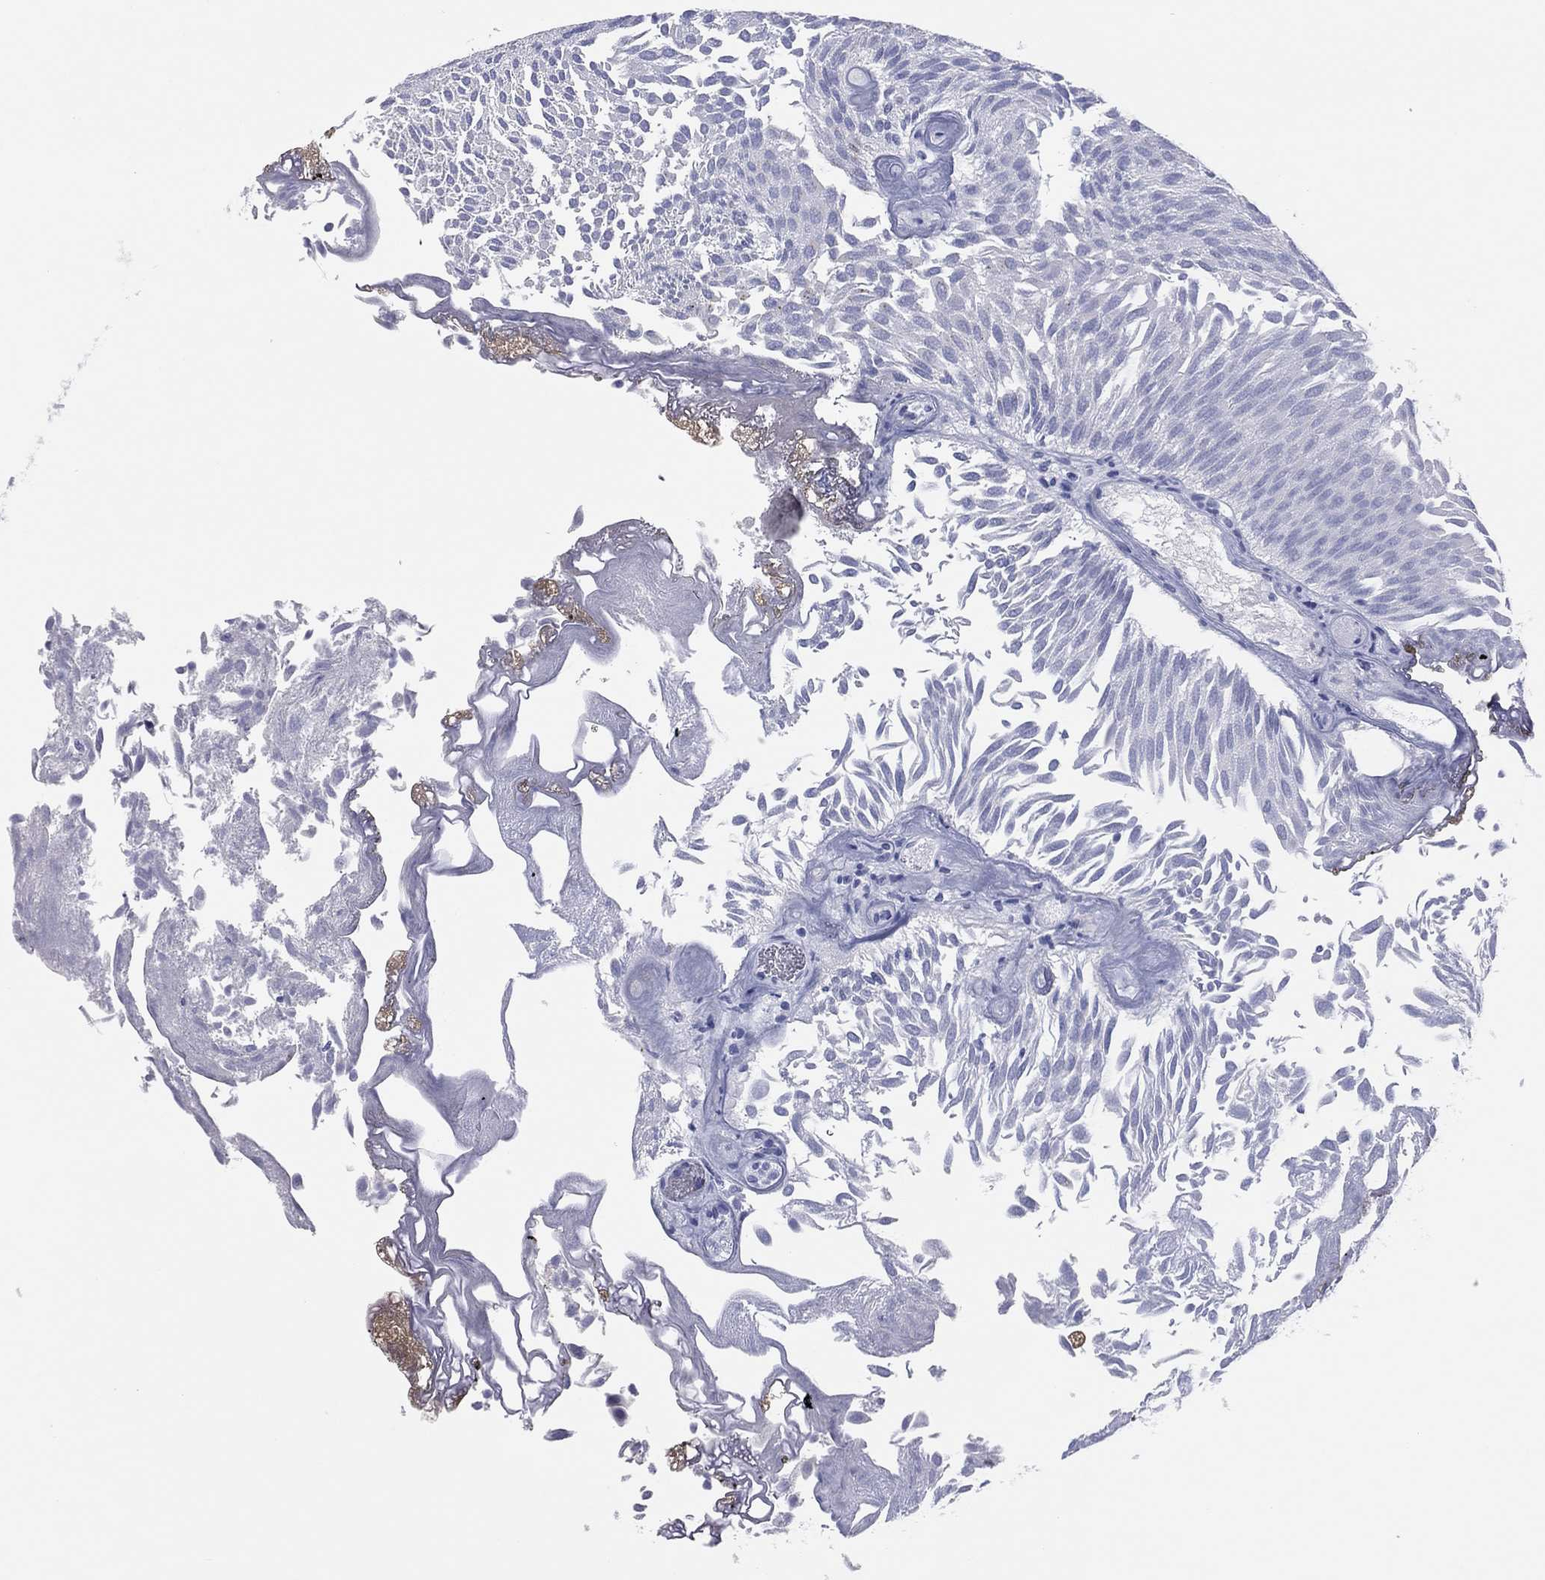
{"staining": {"intensity": "negative", "quantity": "none", "location": "none"}, "tissue": "urothelial cancer", "cell_type": "Tumor cells", "image_type": "cancer", "snomed": [{"axis": "morphology", "description": "Urothelial carcinoma, Low grade"}, {"axis": "topography", "description": "Urinary bladder"}], "caption": "The image shows no staining of tumor cells in urothelial cancer. (Stains: DAB (3,3'-diaminobenzidine) IHC with hematoxylin counter stain, Microscopy: brightfield microscopy at high magnification).", "gene": "CPNE6", "patient": {"sex": "male", "age": 52}}